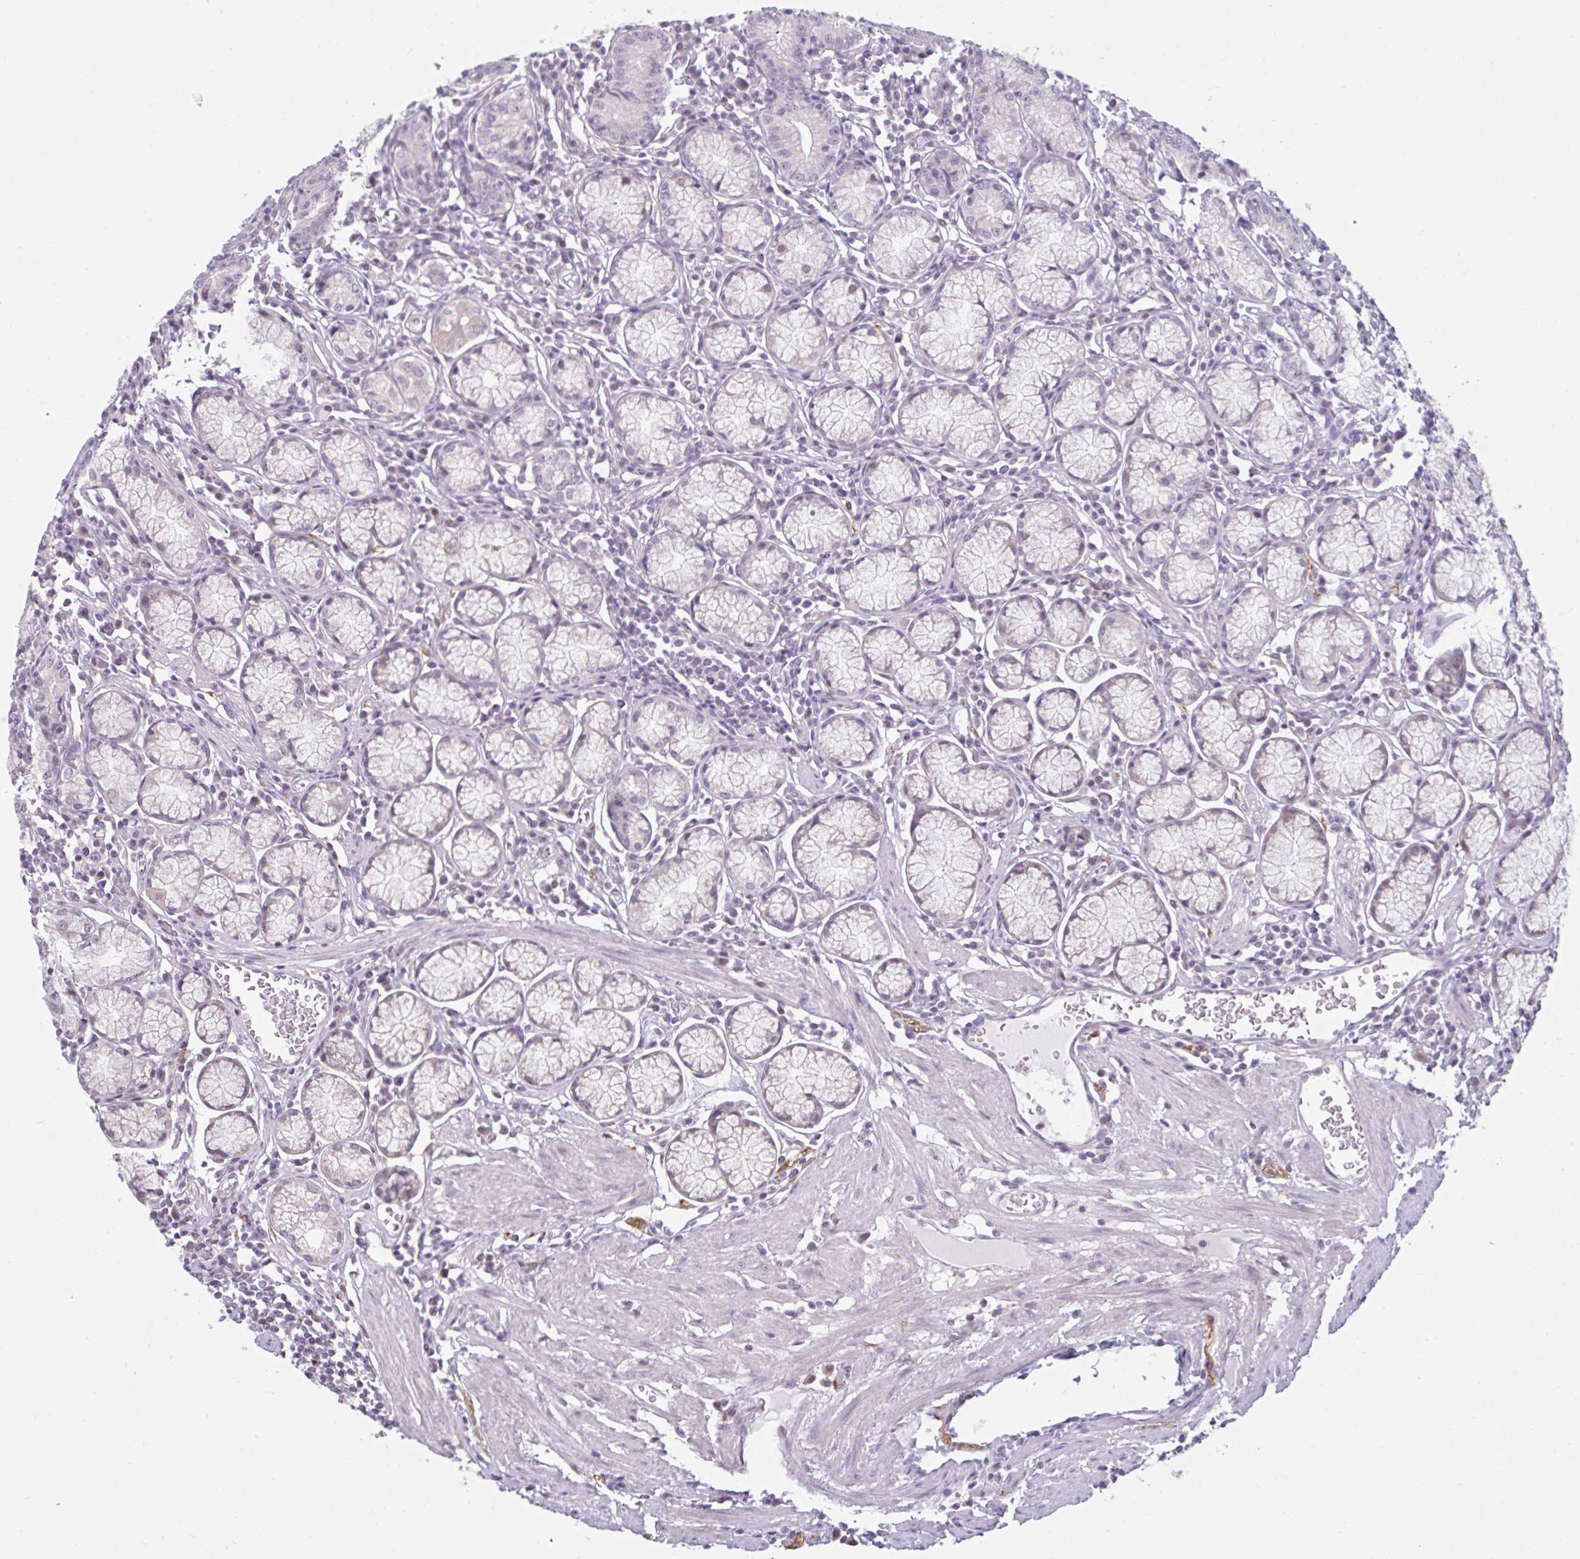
{"staining": {"intensity": "weak", "quantity": "<25%", "location": "cytoplasmic/membranous"}, "tissue": "stomach", "cell_type": "Glandular cells", "image_type": "normal", "snomed": [{"axis": "morphology", "description": "Normal tissue, NOS"}, {"axis": "topography", "description": "Stomach"}], "caption": "IHC histopathology image of benign stomach stained for a protein (brown), which shows no expression in glandular cells.", "gene": "CDH19", "patient": {"sex": "male", "age": 55}}